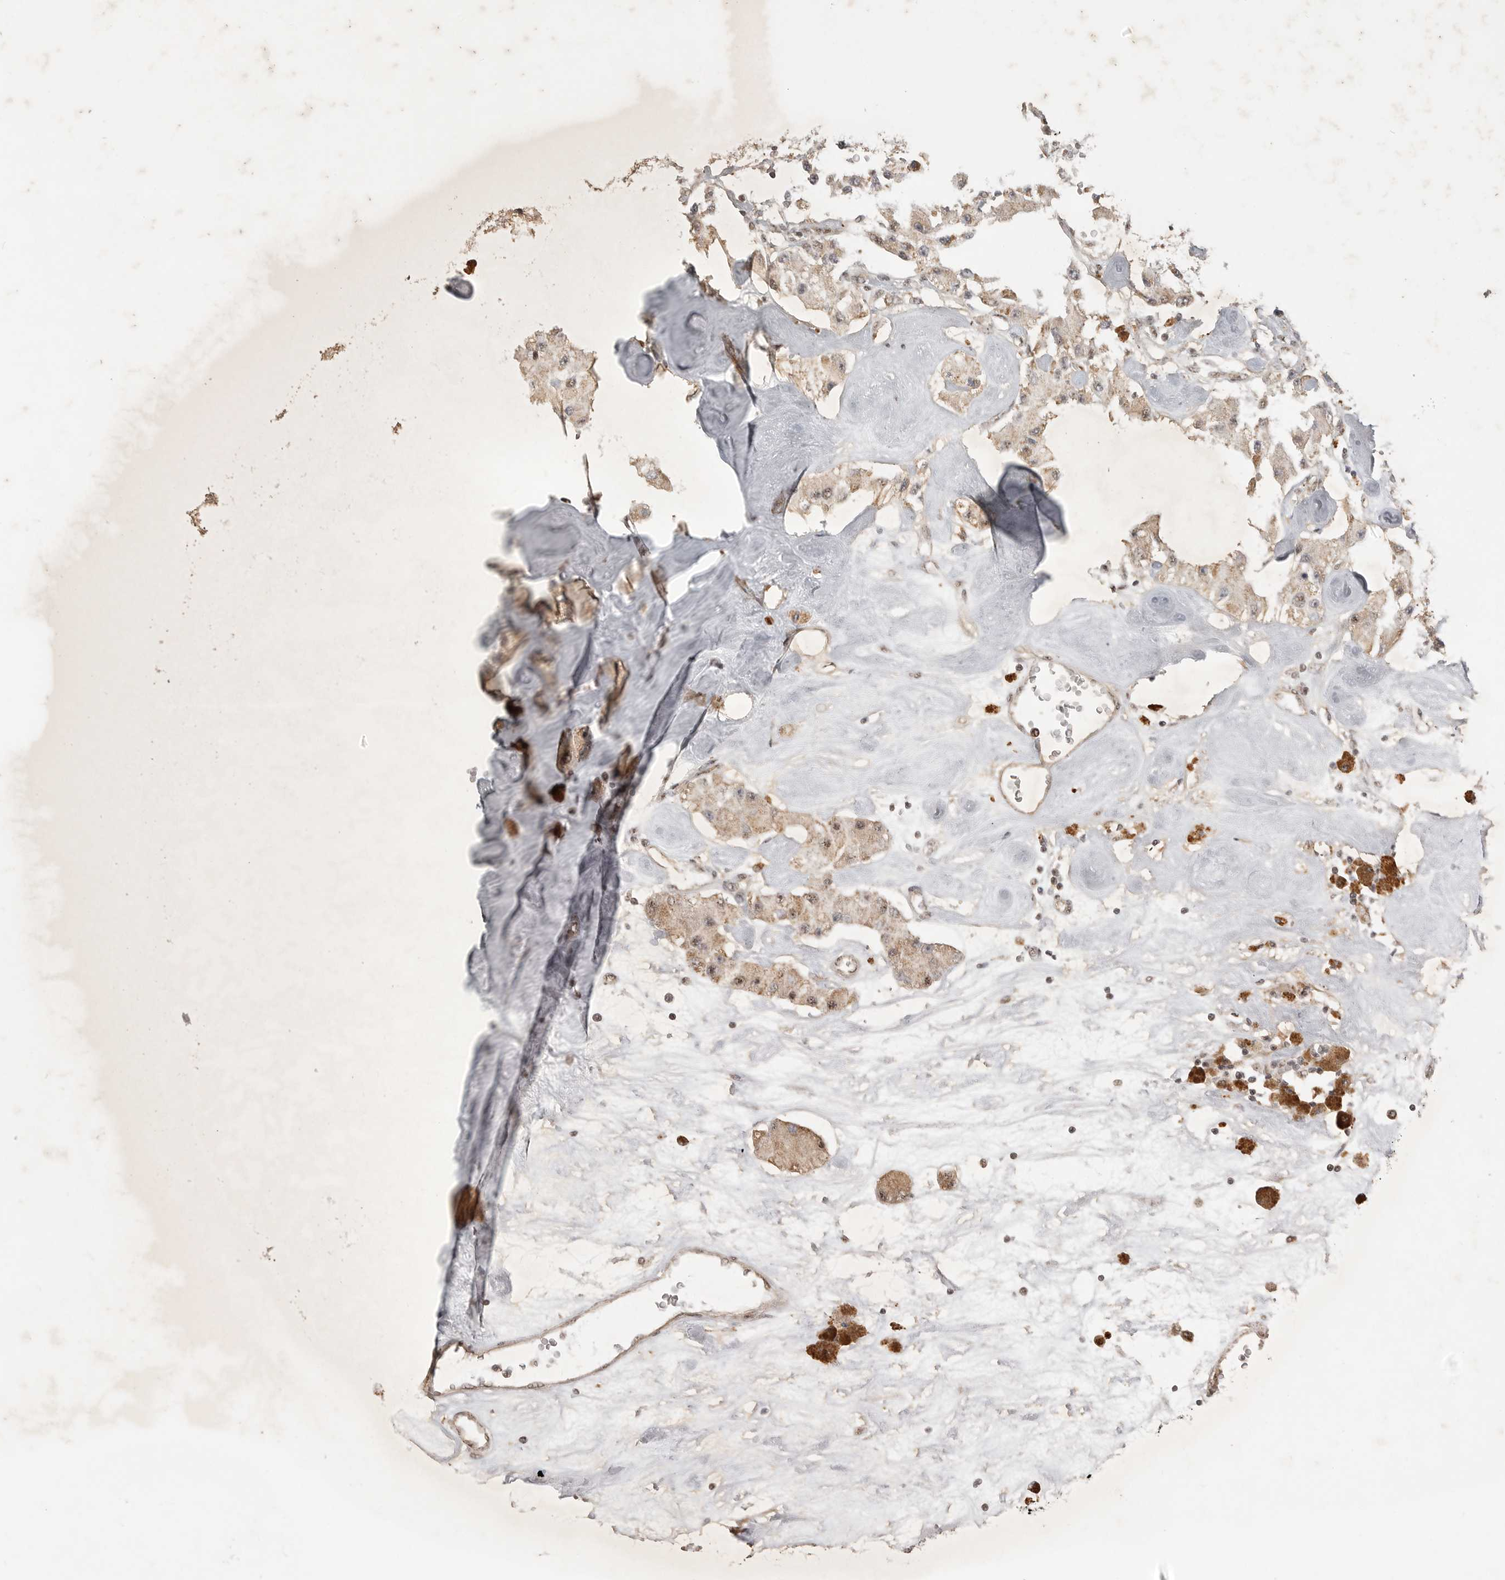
{"staining": {"intensity": "weak", "quantity": ">75%", "location": "cytoplasmic/membranous,nuclear"}, "tissue": "carcinoid", "cell_type": "Tumor cells", "image_type": "cancer", "snomed": [{"axis": "morphology", "description": "Carcinoid, malignant, NOS"}, {"axis": "topography", "description": "Pancreas"}], "caption": "Protein analysis of malignant carcinoid tissue demonstrates weak cytoplasmic/membranous and nuclear staining in about >75% of tumor cells. (DAB = brown stain, brightfield microscopy at high magnification).", "gene": "POMP", "patient": {"sex": "male", "age": 41}}